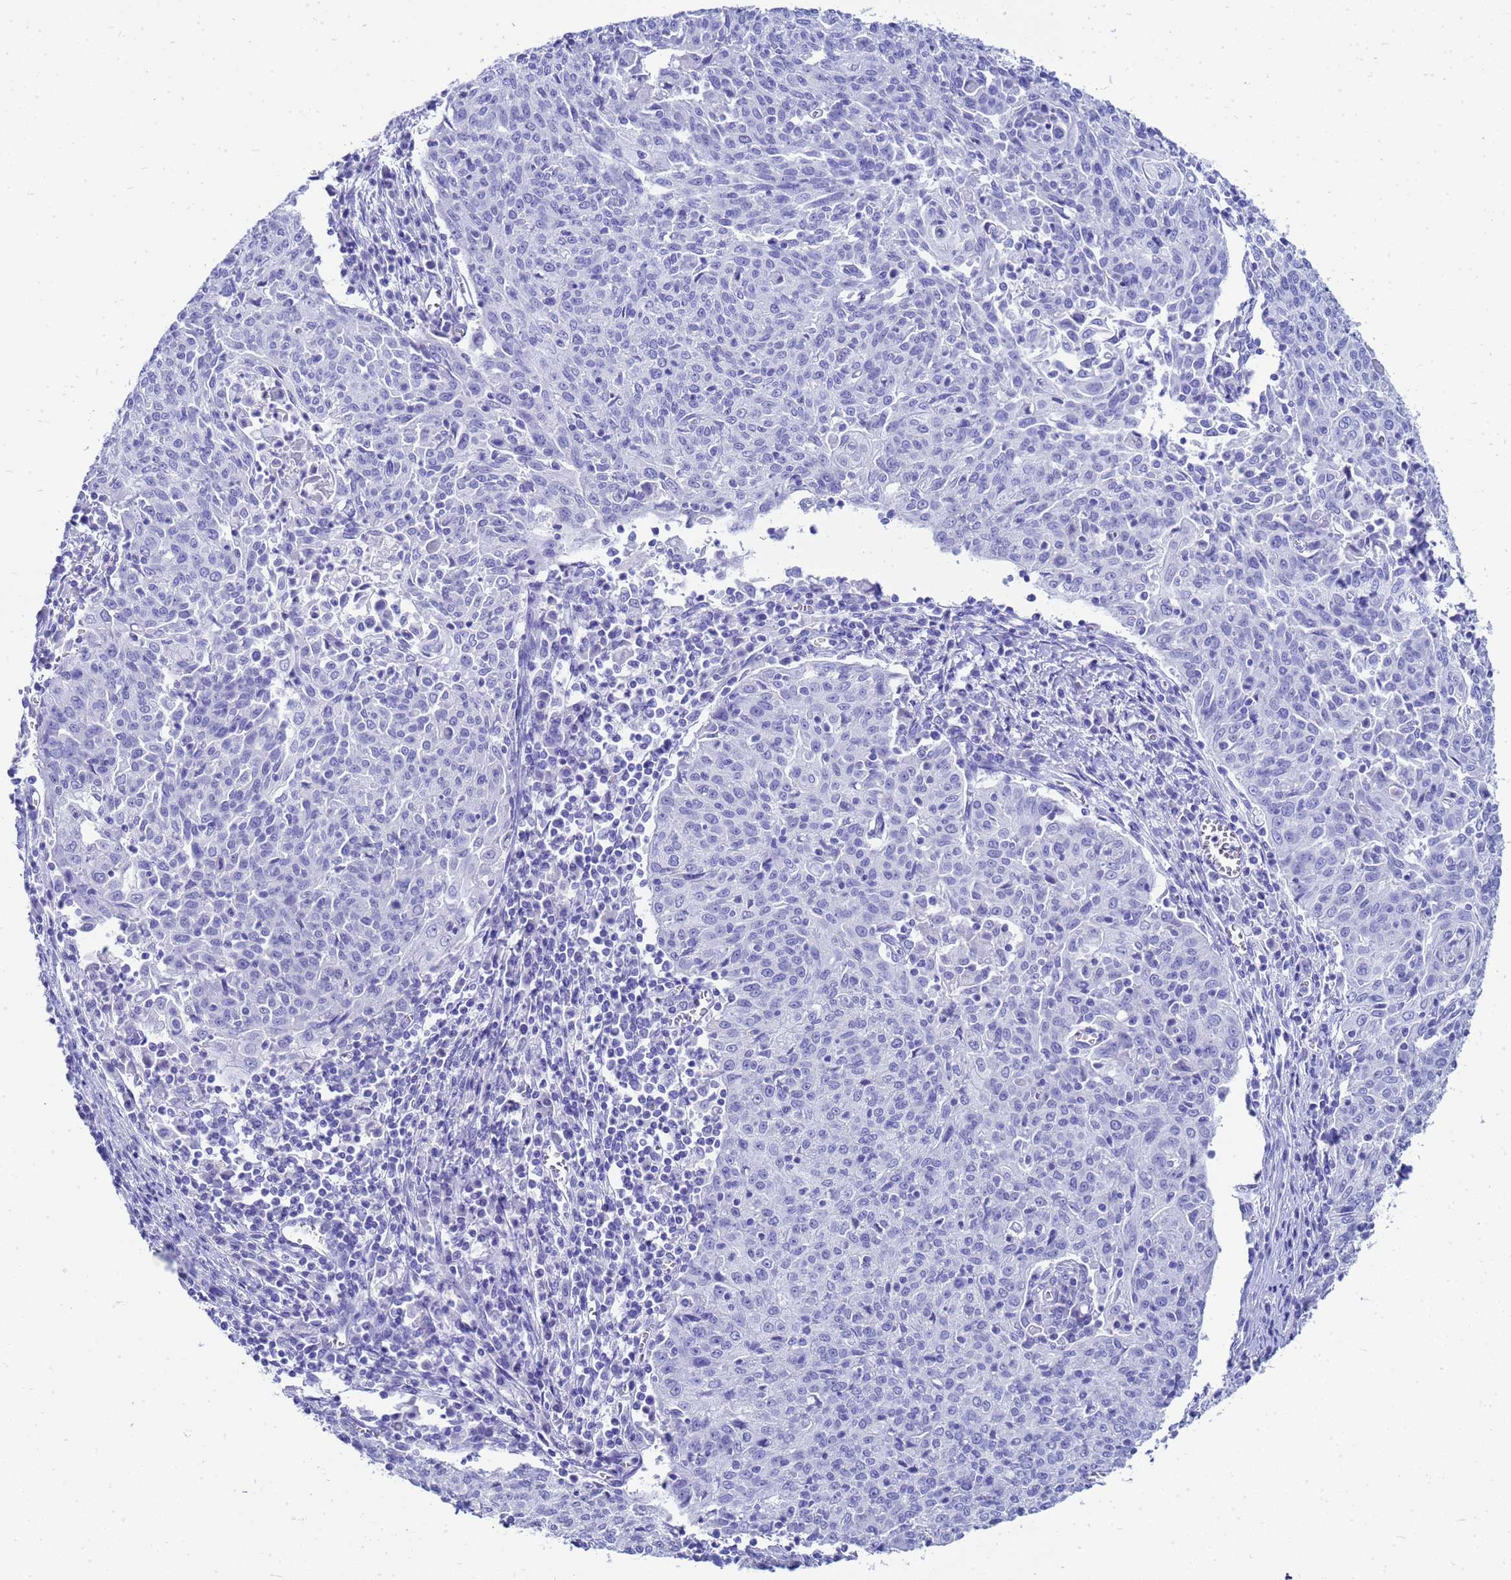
{"staining": {"intensity": "negative", "quantity": "none", "location": "none"}, "tissue": "cervical cancer", "cell_type": "Tumor cells", "image_type": "cancer", "snomed": [{"axis": "morphology", "description": "Squamous cell carcinoma, NOS"}, {"axis": "topography", "description": "Cervix"}], "caption": "This is an immunohistochemistry micrograph of human cervical squamous cell carcinoma. There is no staining in tumor cells.", "gene": "CKB", "patient": {"sex": "female", "age": 48}}